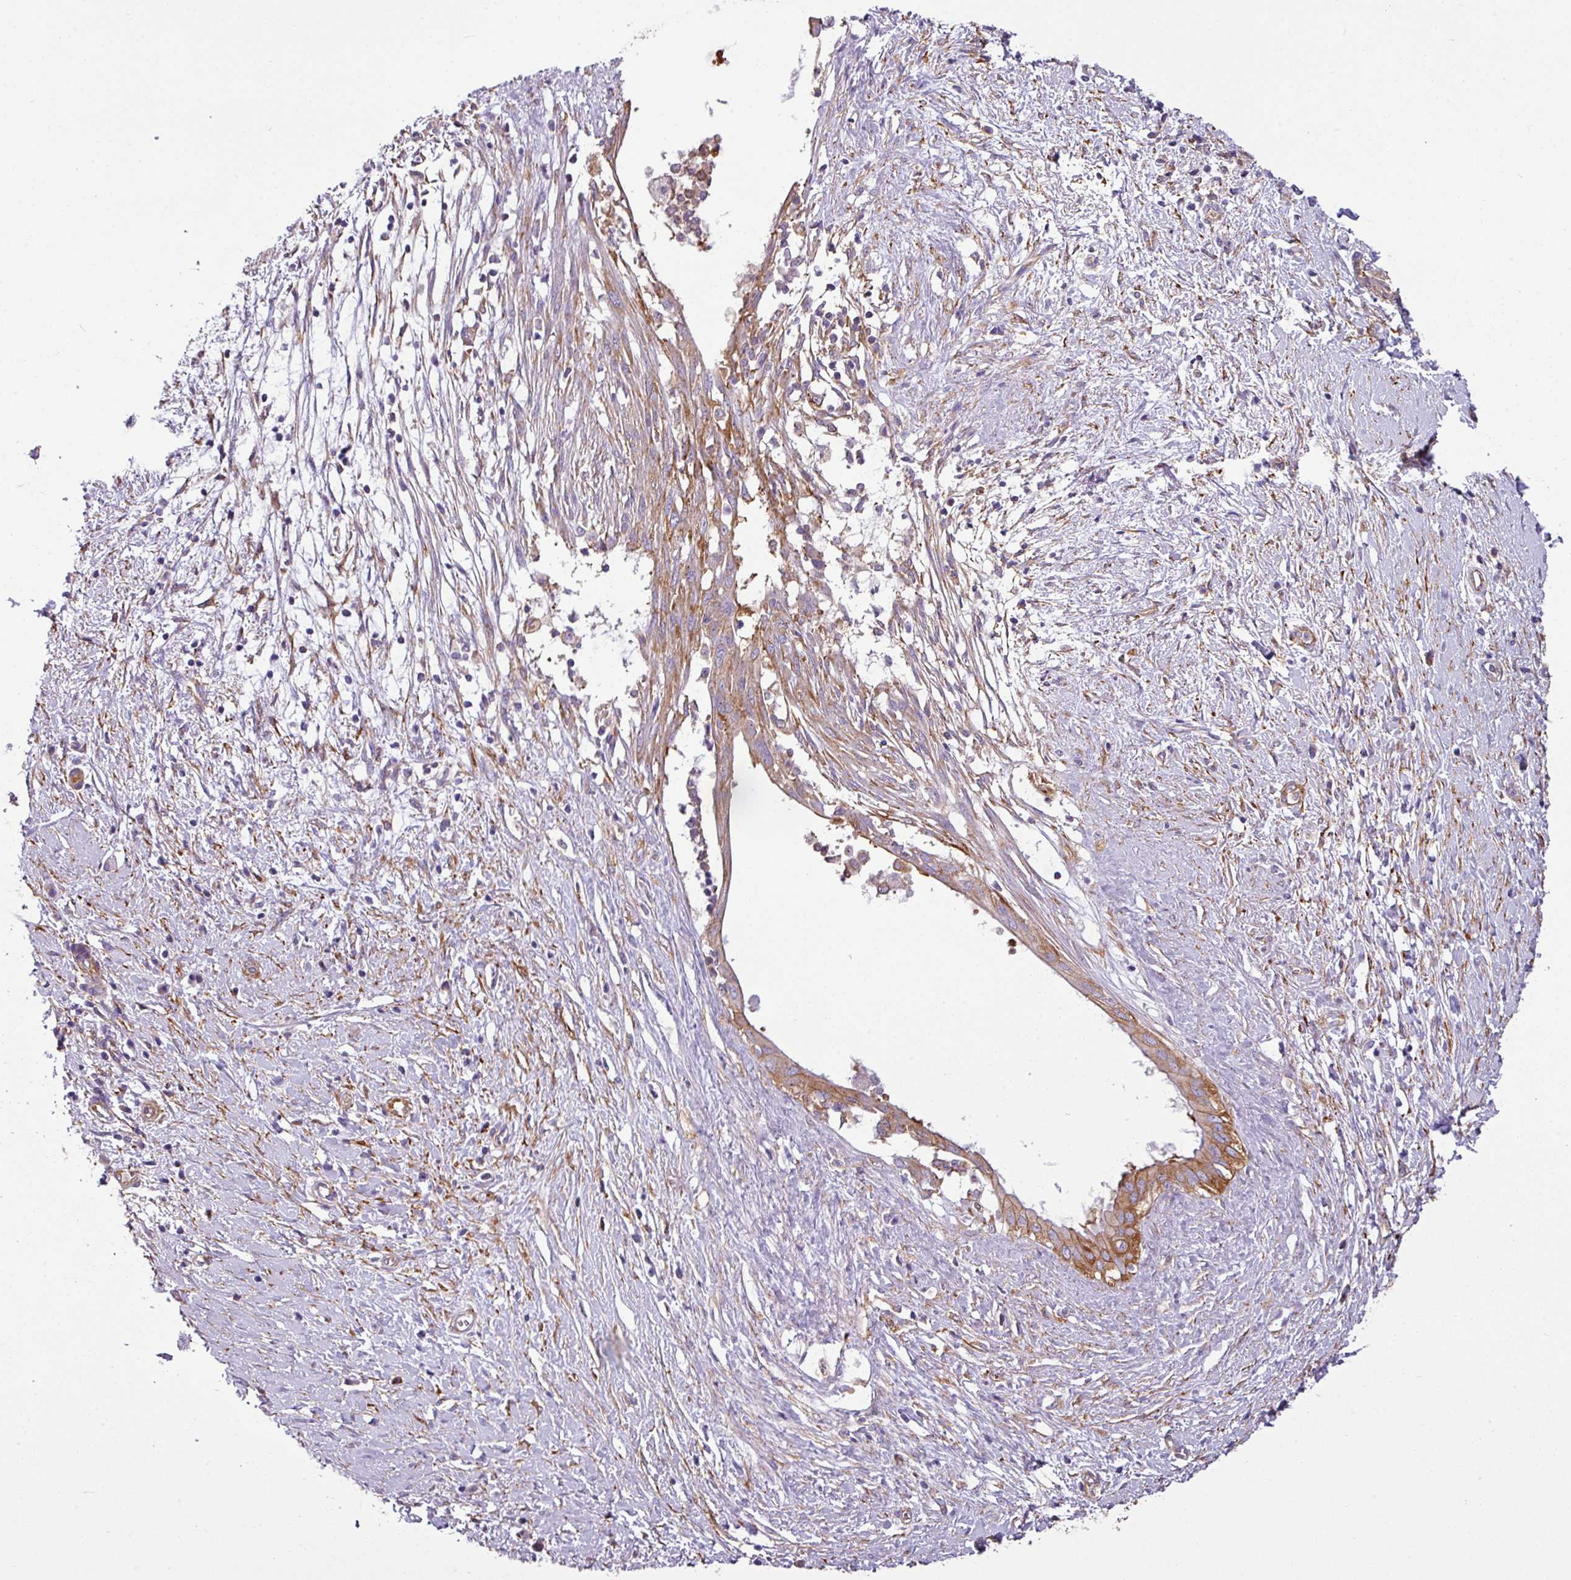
{"staining": {"intensity": "moderate", "quantity": "25%-75%", "location": "cytoplasmic/membranous"}, "tissue": "pancreatic cancer", "cell_type": "Tumor cells", "image_type": "cancer", "snomed": [{"axis": "morphology", "description": "Adenocarcinoma, NOS"}, {"axis": "topography", "description": "Pancreas"}], "caption": "IHC staining of pancreatic cancer, which exhibits medium levels of moderate cytoplasmic/membranous expression in approximately 25%-75% of tumor cells indicating moderate cytoplasmic/membranous protein positivity. The staining was performed using DAB (3,3'-diaminobenzidine) (brown) for protein detection and nuclei were counterstained in hematoxylin (blue).", "gene": "XNDC1N", "patient": {"sex": "male", "age": 50}}